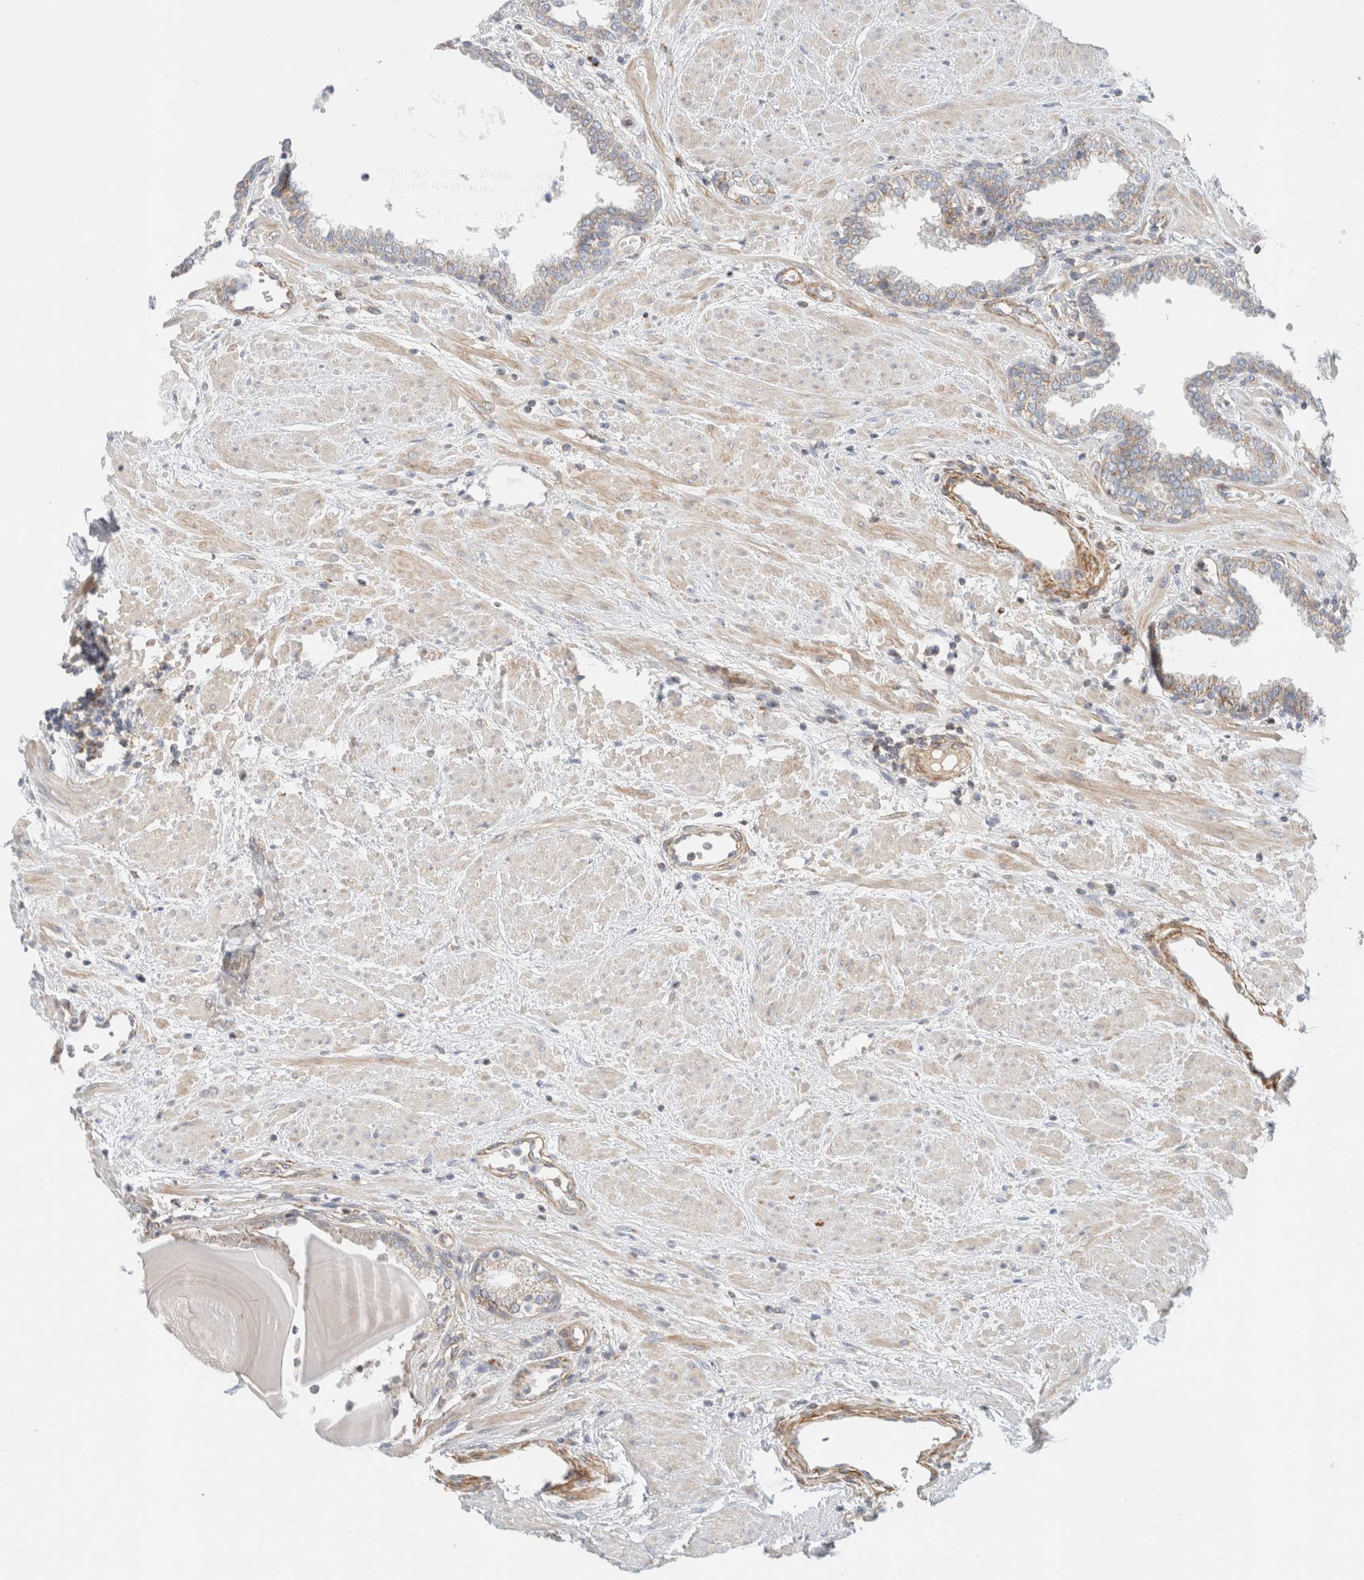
{"staining": {"intensity": "moderate", "quantity": "<25%", "location": "cytoplasmic/membranous"}, "tissue": "prostate", "cell_type": "Glandular cells", "image_type": "normal", "snomed": [{"axis": "morphology", "description": "Normal tissue, NOS"}, {"axis": "topography", "description": "Prostate"}], "caption": "Immunohistochemistry (IHC) micrograph of unremarkable prostate: human prostate stained using IHC exhibits low levels of moderate protein expression localized specifically in the cytoplasmic/membranous of glandular cells, appearing as a cytoplasmic/membranous brown color.", "gene": "MRM3", "patient": {"sex": "male", "age": 51}}